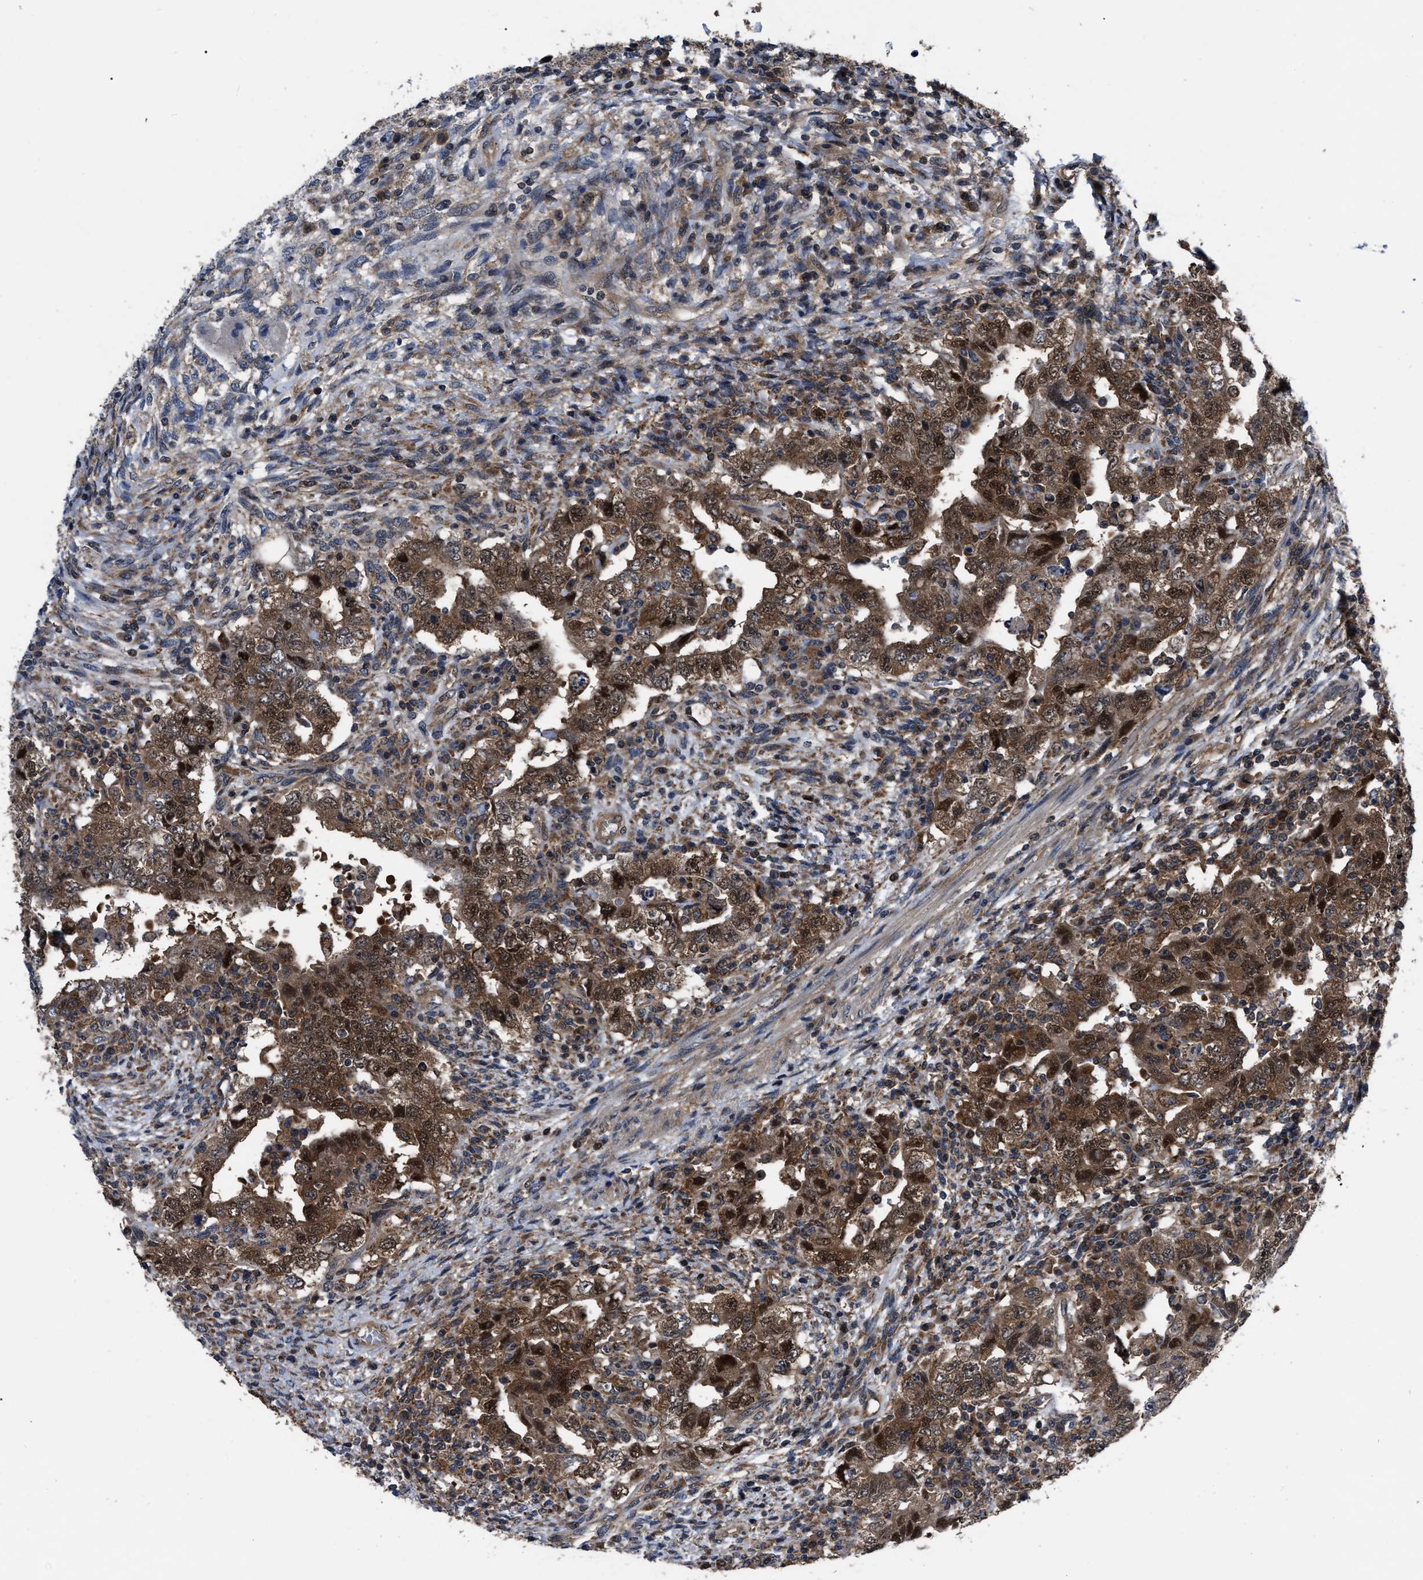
{"staining": {"intensity": "moderate", "quantity": ">75%", "location": "cytoplasmic/membranous,nuclear"}, "tissue": "testis cancer", "cell_type": "Tumor cells", "image_type": "cancer", "snomed": [{"axis": "morphology", "description": "Carcinoma, Embryonal, NOS"}, {"axis": "topography", "description": "Testis"}], "caption": "Testis cancer (embryonal carcinoma) tissue demonstrates moderate cytoplasmic/membranous and nuclear positivity in approximately >75% of tumor cells, visualized by immunohistochemistry.", "gene": "GET4", "patient": {"sex": "male", "age": 26}}